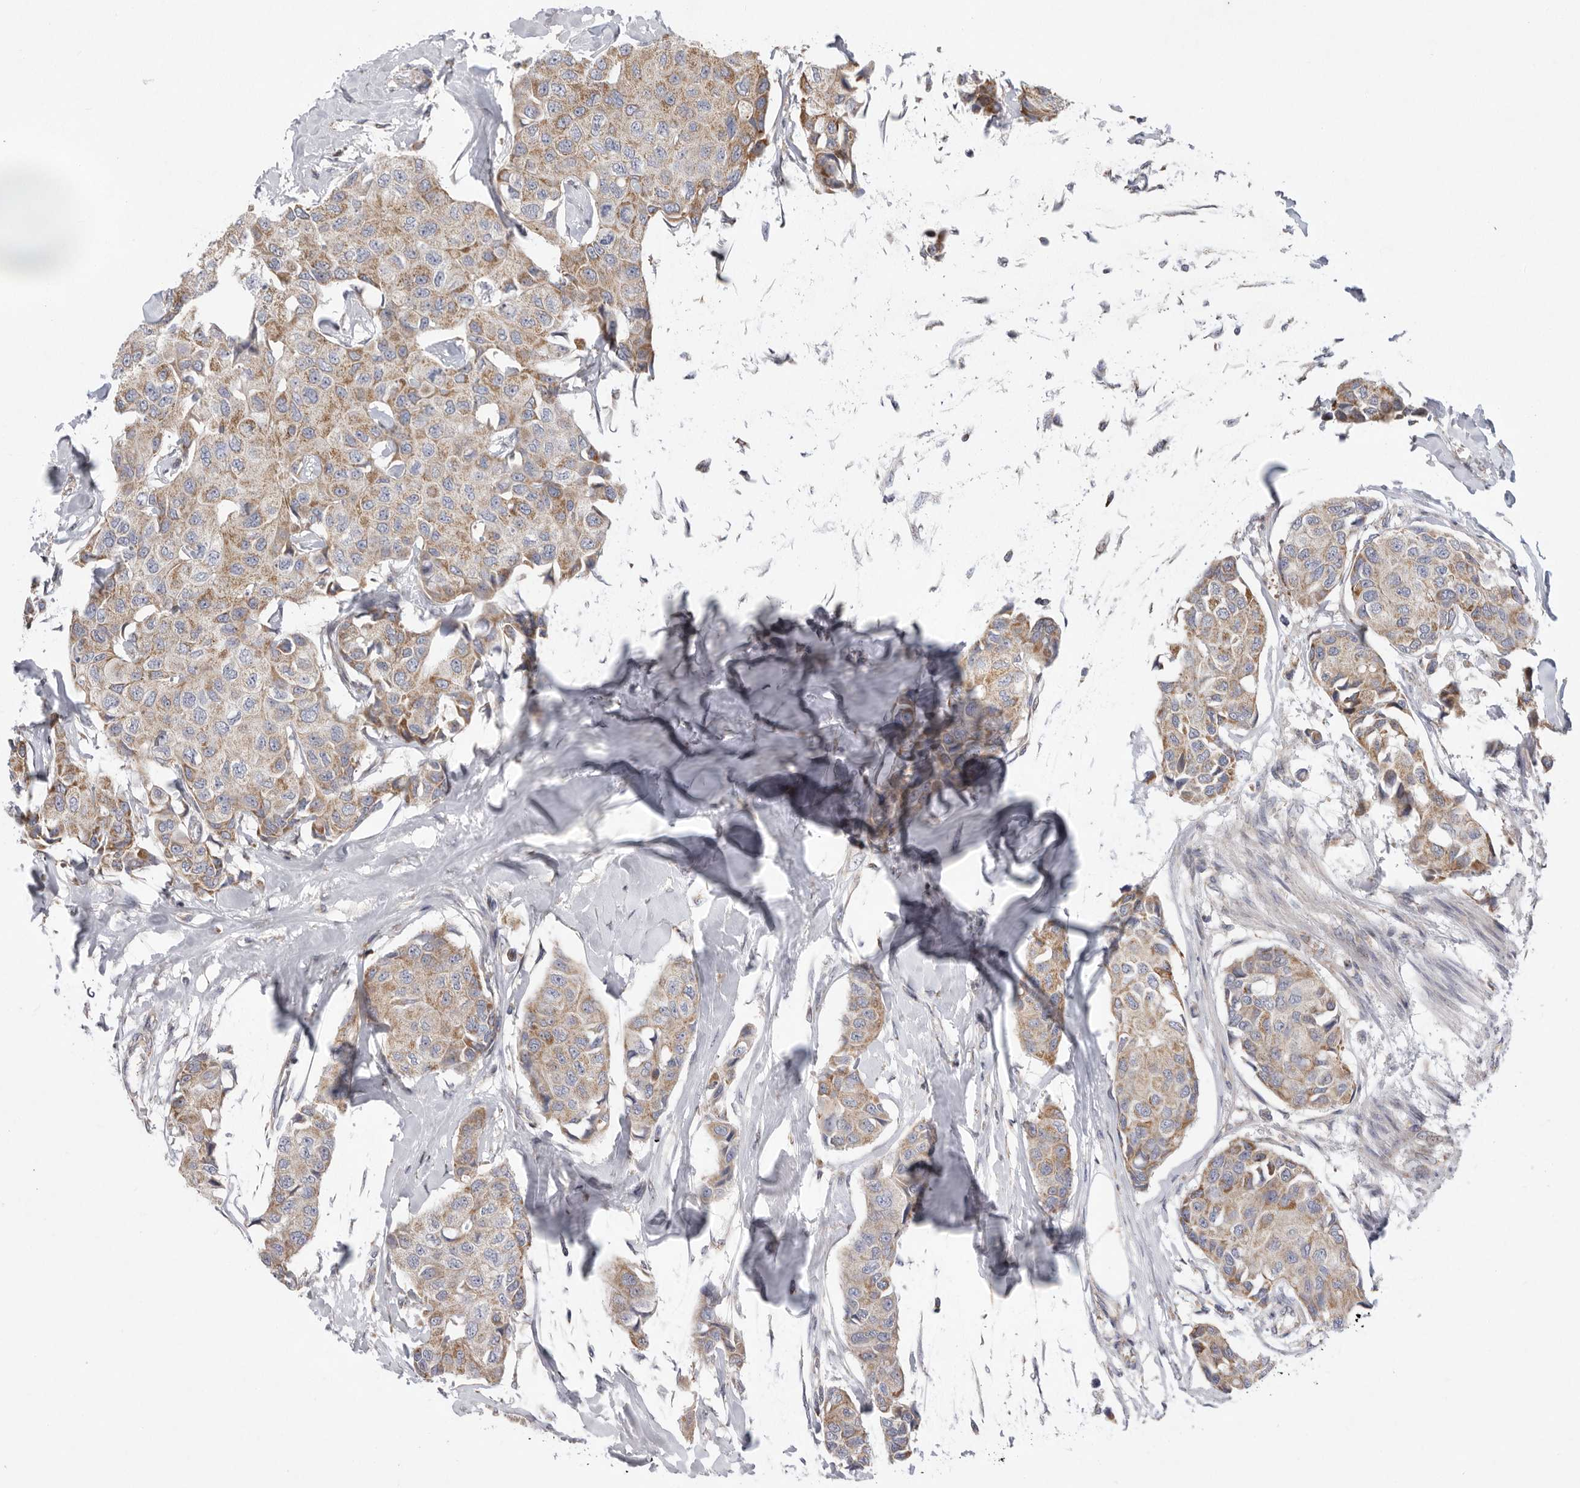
{"staining": {"intensity": "weak", "quantity": ">75%", "location": "cytoplasmic/membranous"}, "tissue": "breast cancer", "cell_type": "Tumor cells", "image_type": "cancer", "snomed": [{"axis": "morphology", "description": "Duct carcinoma"}, {"axis": "topography", "description": "Breast"}], "caption": "Immunohistochemical staining of human breast invasive ductal carcinoma reveals low levels of weak cytoplasmic/membranous staining in approximately >75% of tumor cells. Nuclei are stained in blue.", "gene": "MPZL1", "patient": {"sex": "female", "age": 80}}